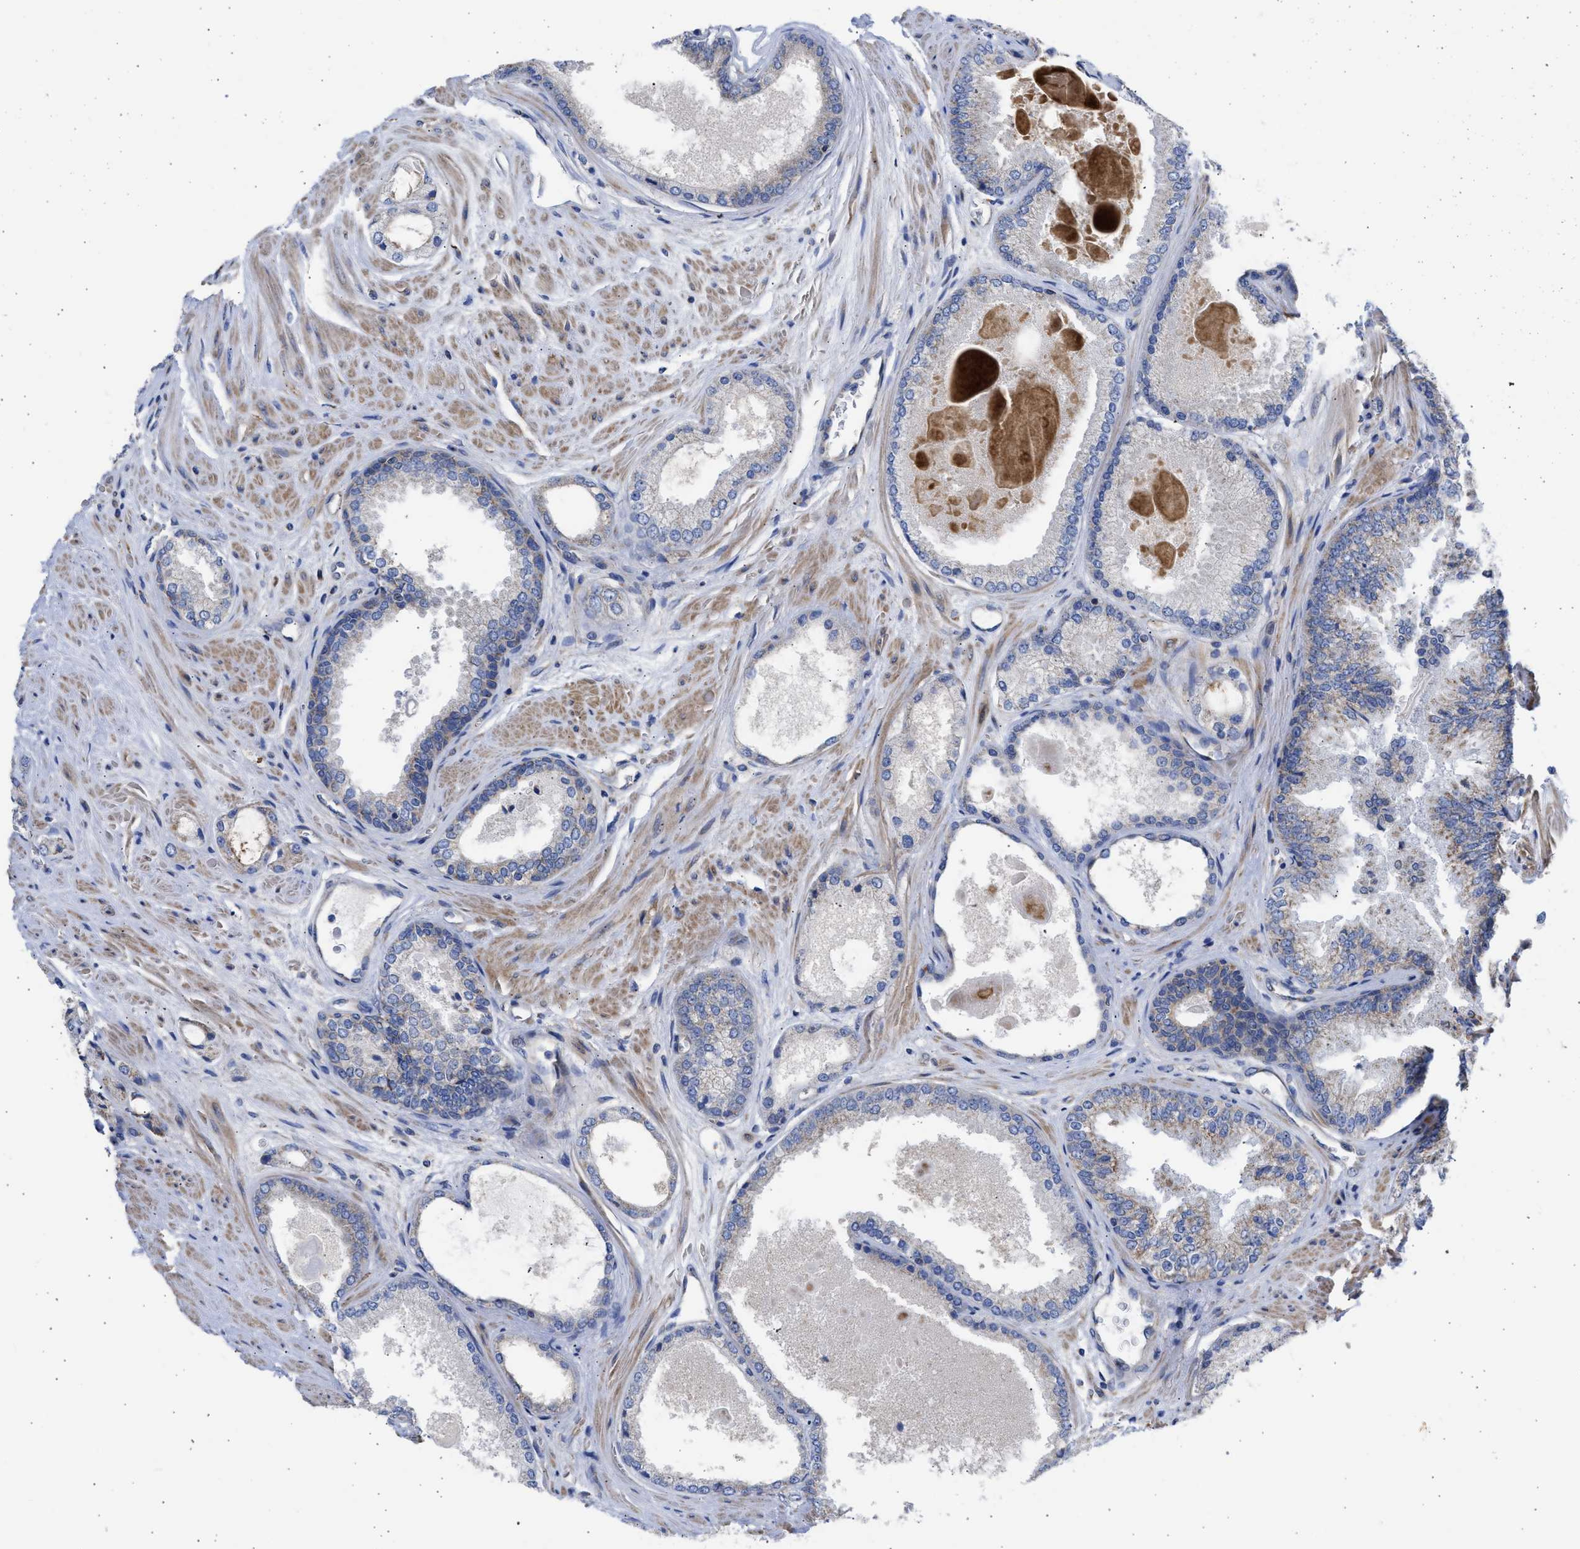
{"staining": {"intensity": "moderate", "quantity": "25%-75%", "location": "cytoplasmic/membranous"}, "tissue": "prostate cancer", "cell_type": "Tumor cells", "image_type": "cancer", "snomed": [{"axis": "morphology", "description": "Adenocarcinoma, High grade"}, {"axis": "topography", "description": "Prostate"}], "caption": "A medium amount of moderate cytoplasmic/membranous expression is present in about 25%-75% of tumor cells in prostate cancer tissue. Using DAB (3,3'-diaminobenzidine) (brown) and hematoxylin (blue) stains, captured at high magnification using brightfield microscopy.", "gene": "BTG3", "patient": {"sex": "male", "age": 65}}